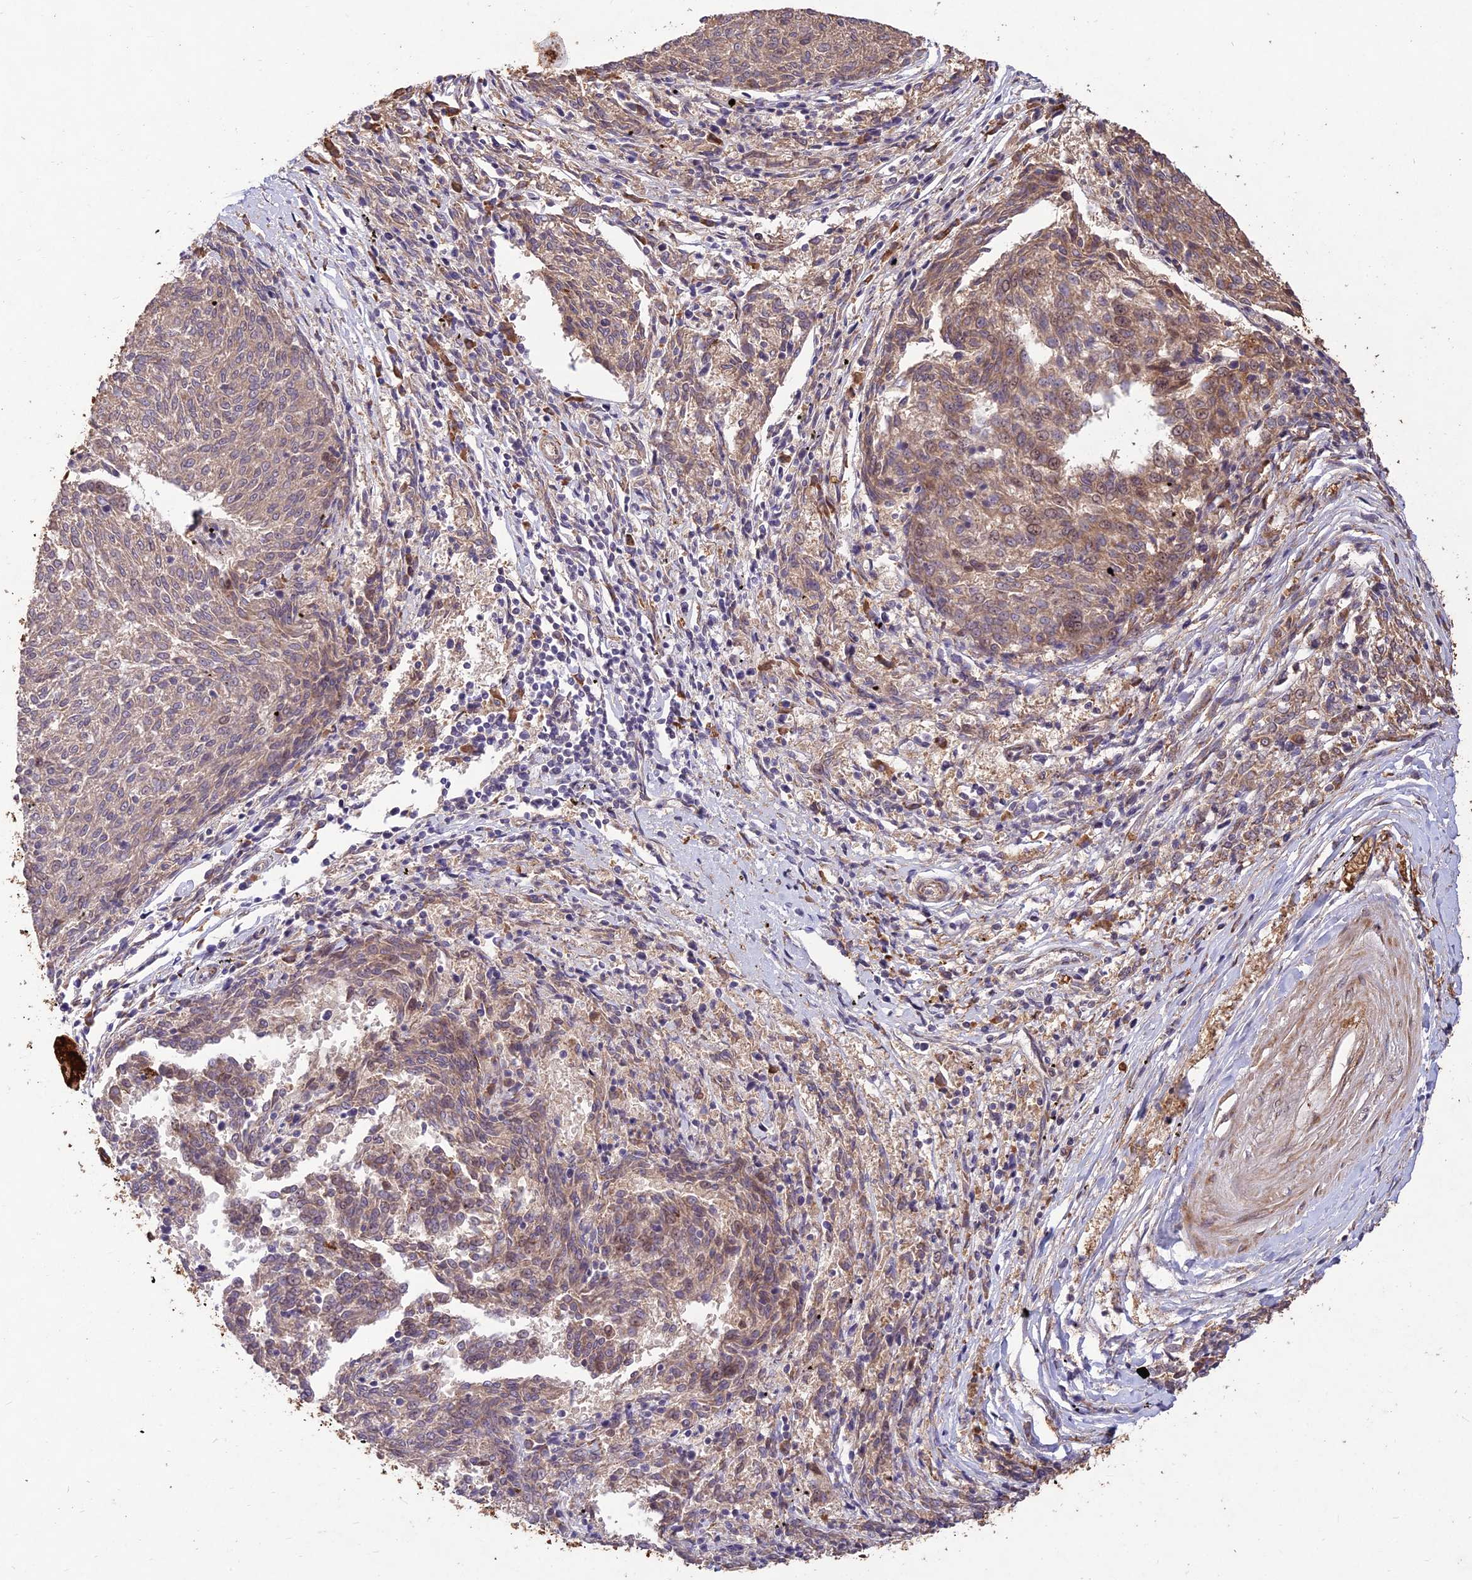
{"staining": {"intensity": "weak", "quantity": ">75%", "location": "cytoplasmic/membranous"}, "tissue": "melanoma", "cell_type": "Tumor cells", "image_type": "cancer", "snomed": [{"axis": "morphology", "description": "Malignant melanoma, NOS"}, {"axis": "topography", "description": "Skin"}], "caption": "IHC image of neoplastic tissue: melanoma stained using immunohistochemistry shows low levels of weak protein expression localized specifically in the cytoplasmic/membranous of tumor cells, appearing as a cytoplasmic/membranous brown color.", "gene": "PPP1R11", "patient": {"sex": "female", "age": 72}}